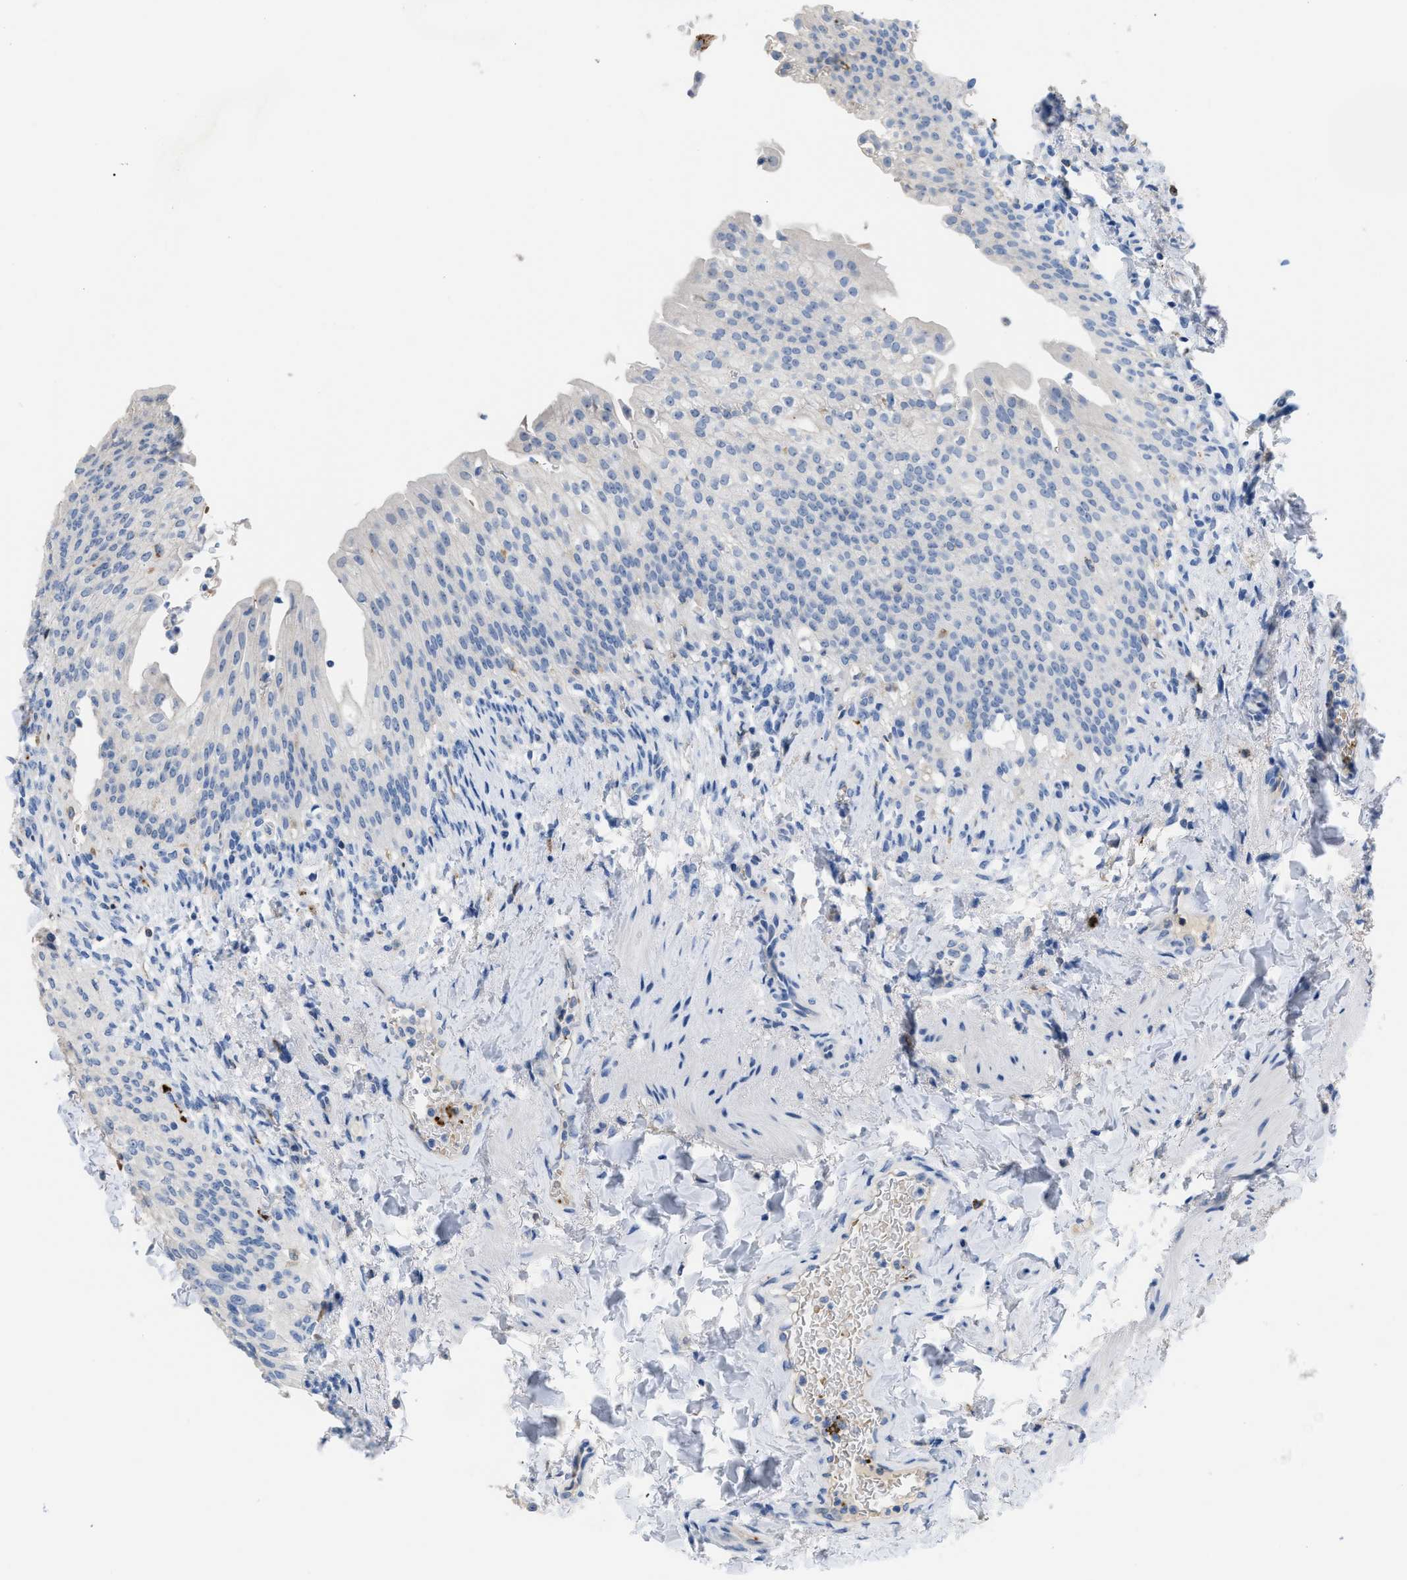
{"staining": {"intensity": "negative", "quantity": "none", "location": "none"}, "tissue": "urinary bladder", "cell_type": "Urothelial cells", "image_type": "normal", "snomed": [{"axis": "morphology", "description": "Normal tissue, NOS"}, {"axis": "topography", "description": "Urinary bladder"}], "caption": "High power microscopy micrograph of an immunohistochemistry histopathology image of normal urinary bladder, revealing no significant positivity in urothelial cells.", "gene": "FGF18", "patient": {"sex": "female", "age": 60}}